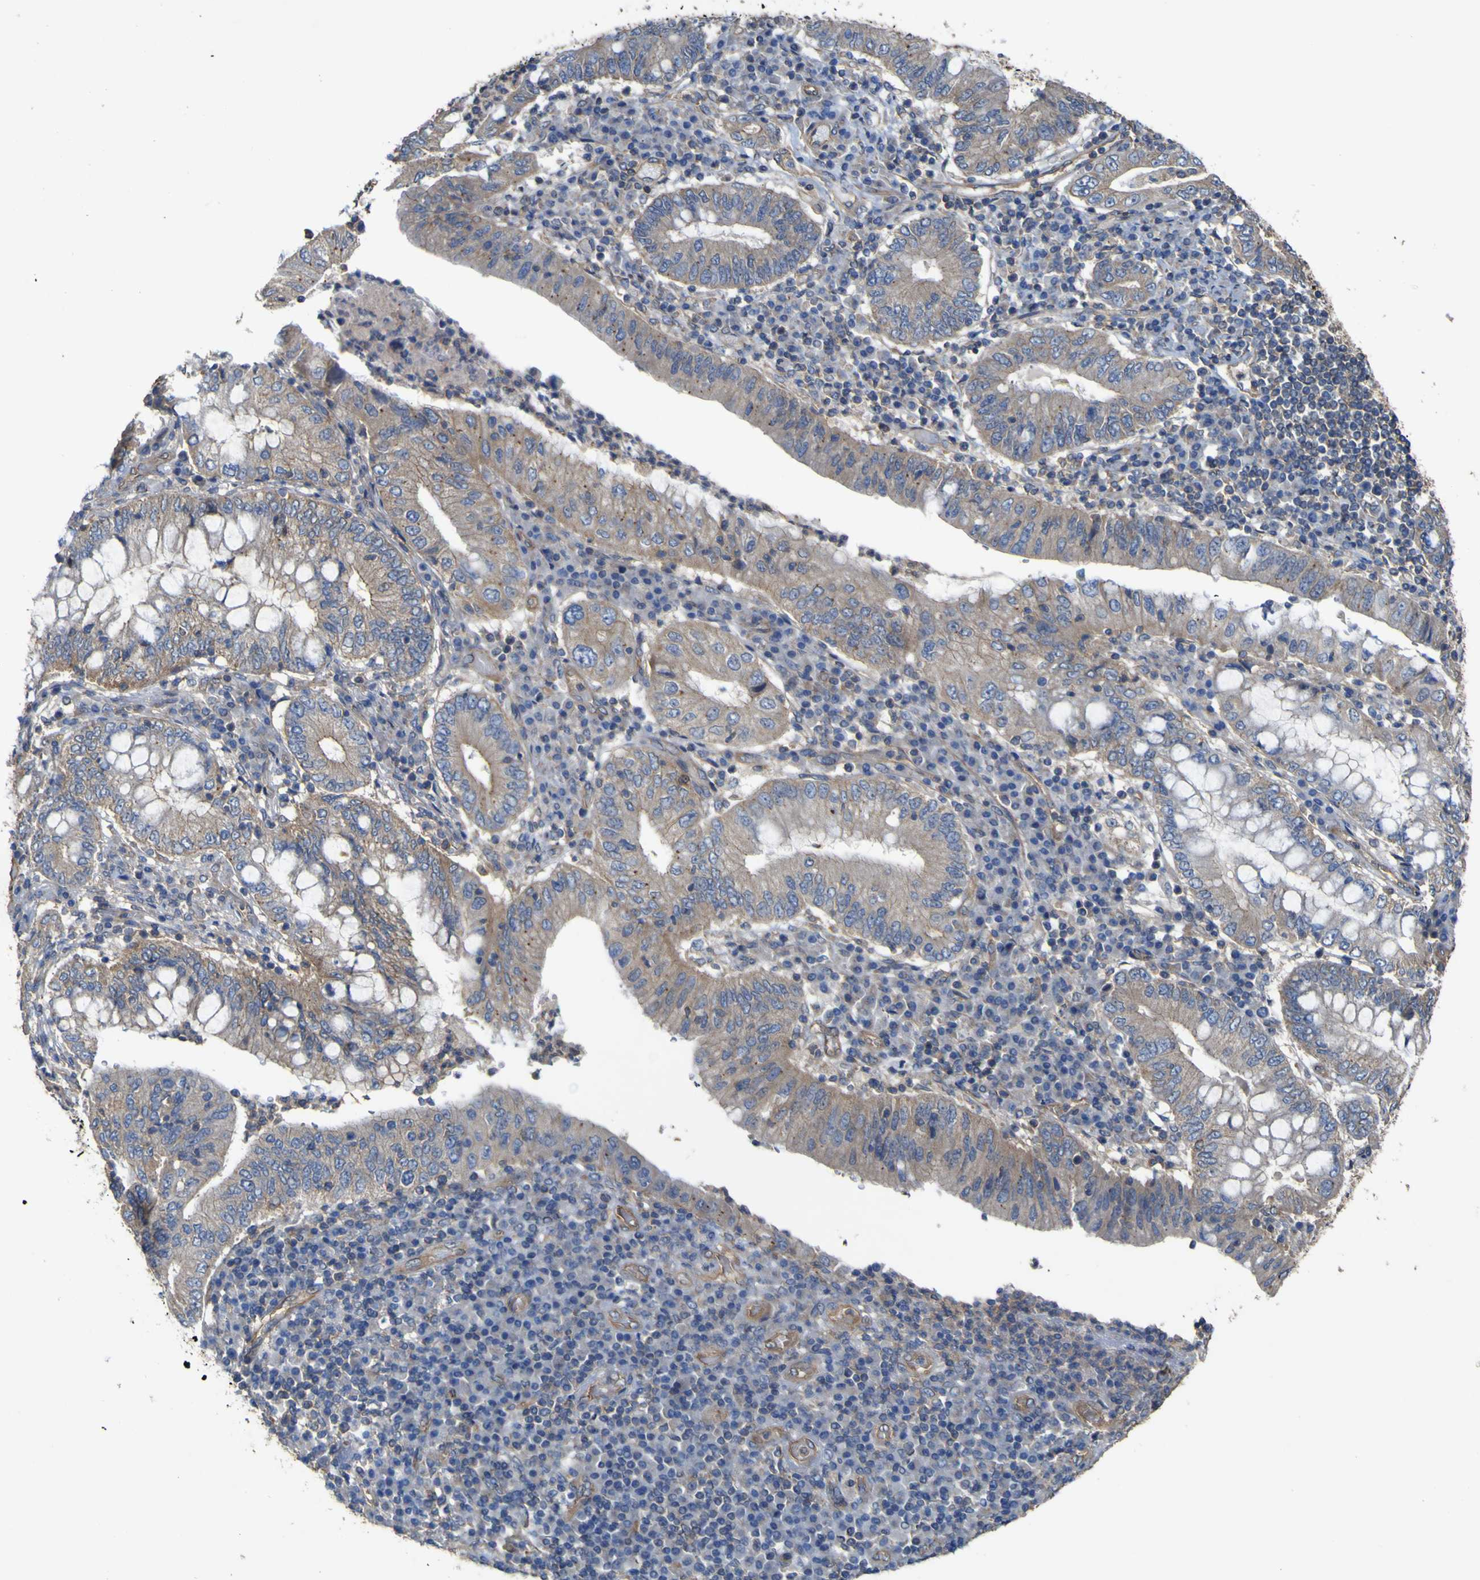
{"staining": {"intensity": "weak", "quantity": ">75%", "location": "cytoplasmic/membranous"}, "tissue": "stomach cancer", "cell_type": "Tumor cells", "image_type": "cancer", "snomed": [{"axis": "morphology", "description": "Normal tissue, NOS"}, {"axis": "morphology", "description": "Adenocarcinoma, NOS"}, {"axis": "topography", "description": "Esophagus"}, {"axis": "topography", "description": "Stomach, upper"}, {"axis": "topography", "description": "Peripheral nerve tissue"}], "caption": "Tumor cells demonstrate weak cytoplasmic/membranous positivity in about >75% of cells in stomach adenocarcinoma.", "gene": "TNFSF15", "patient": {"sex": "male", "age": 62}}